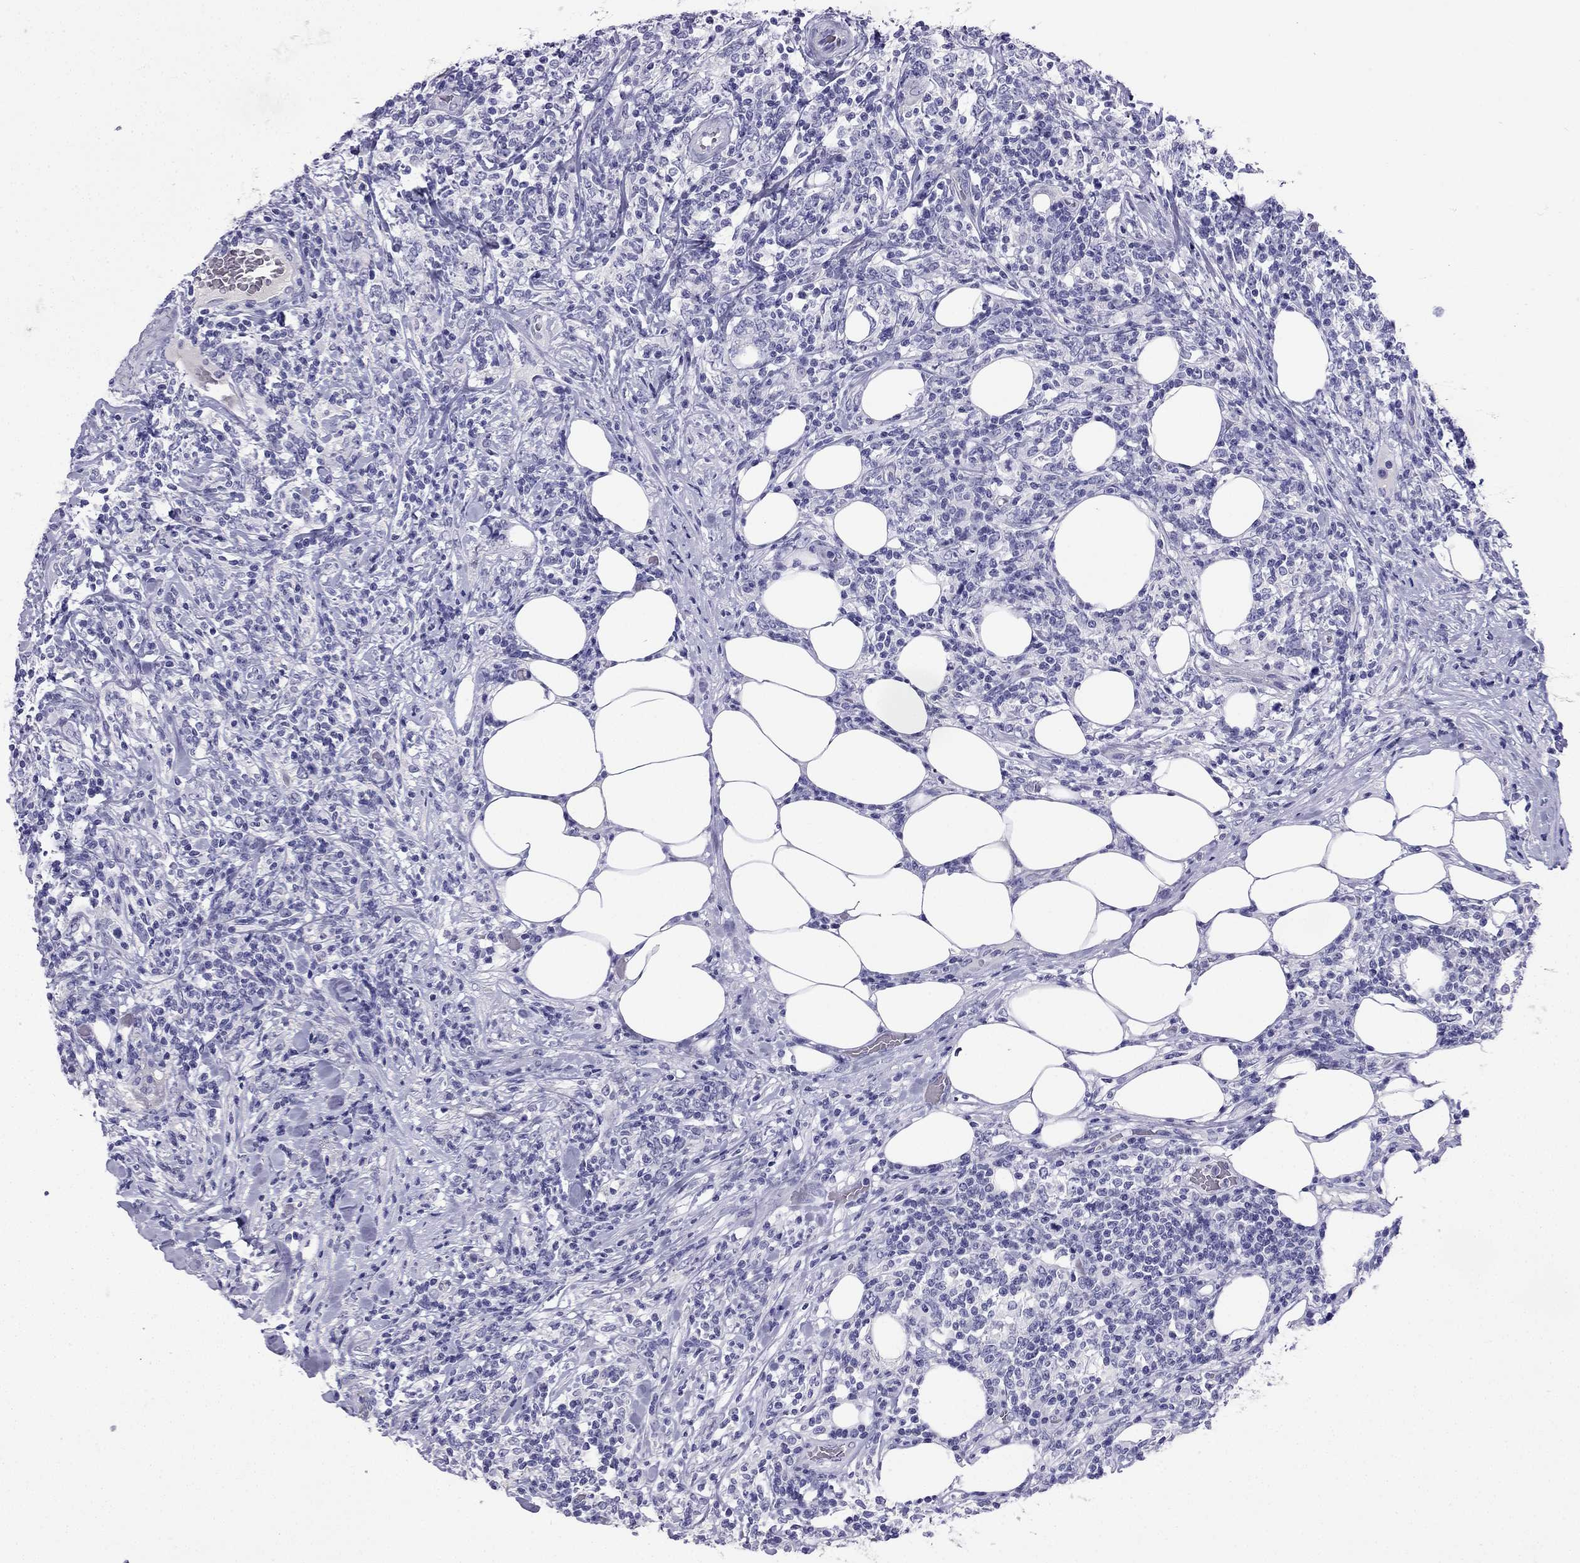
{"staining": {"intensity": "negative", "quantity": "none", "location": "none"}, "tissue": "lymphoma", "cell_type": "Tumor cells", "image_type": "cancer", "snomed": [{"axis": "morphology", "description": "Malignant lymphoma, non-Hodgkin's type, High grade"}, {"axis": "topography", "description": "Lymph node"}], "caption": "Lymphoma stained for a protein using immunohistochemistry (IHC) demonstrates no positivity tumor cells.", "gene": "NPTX1", "patient": {"sex": "female", "age": 84}}